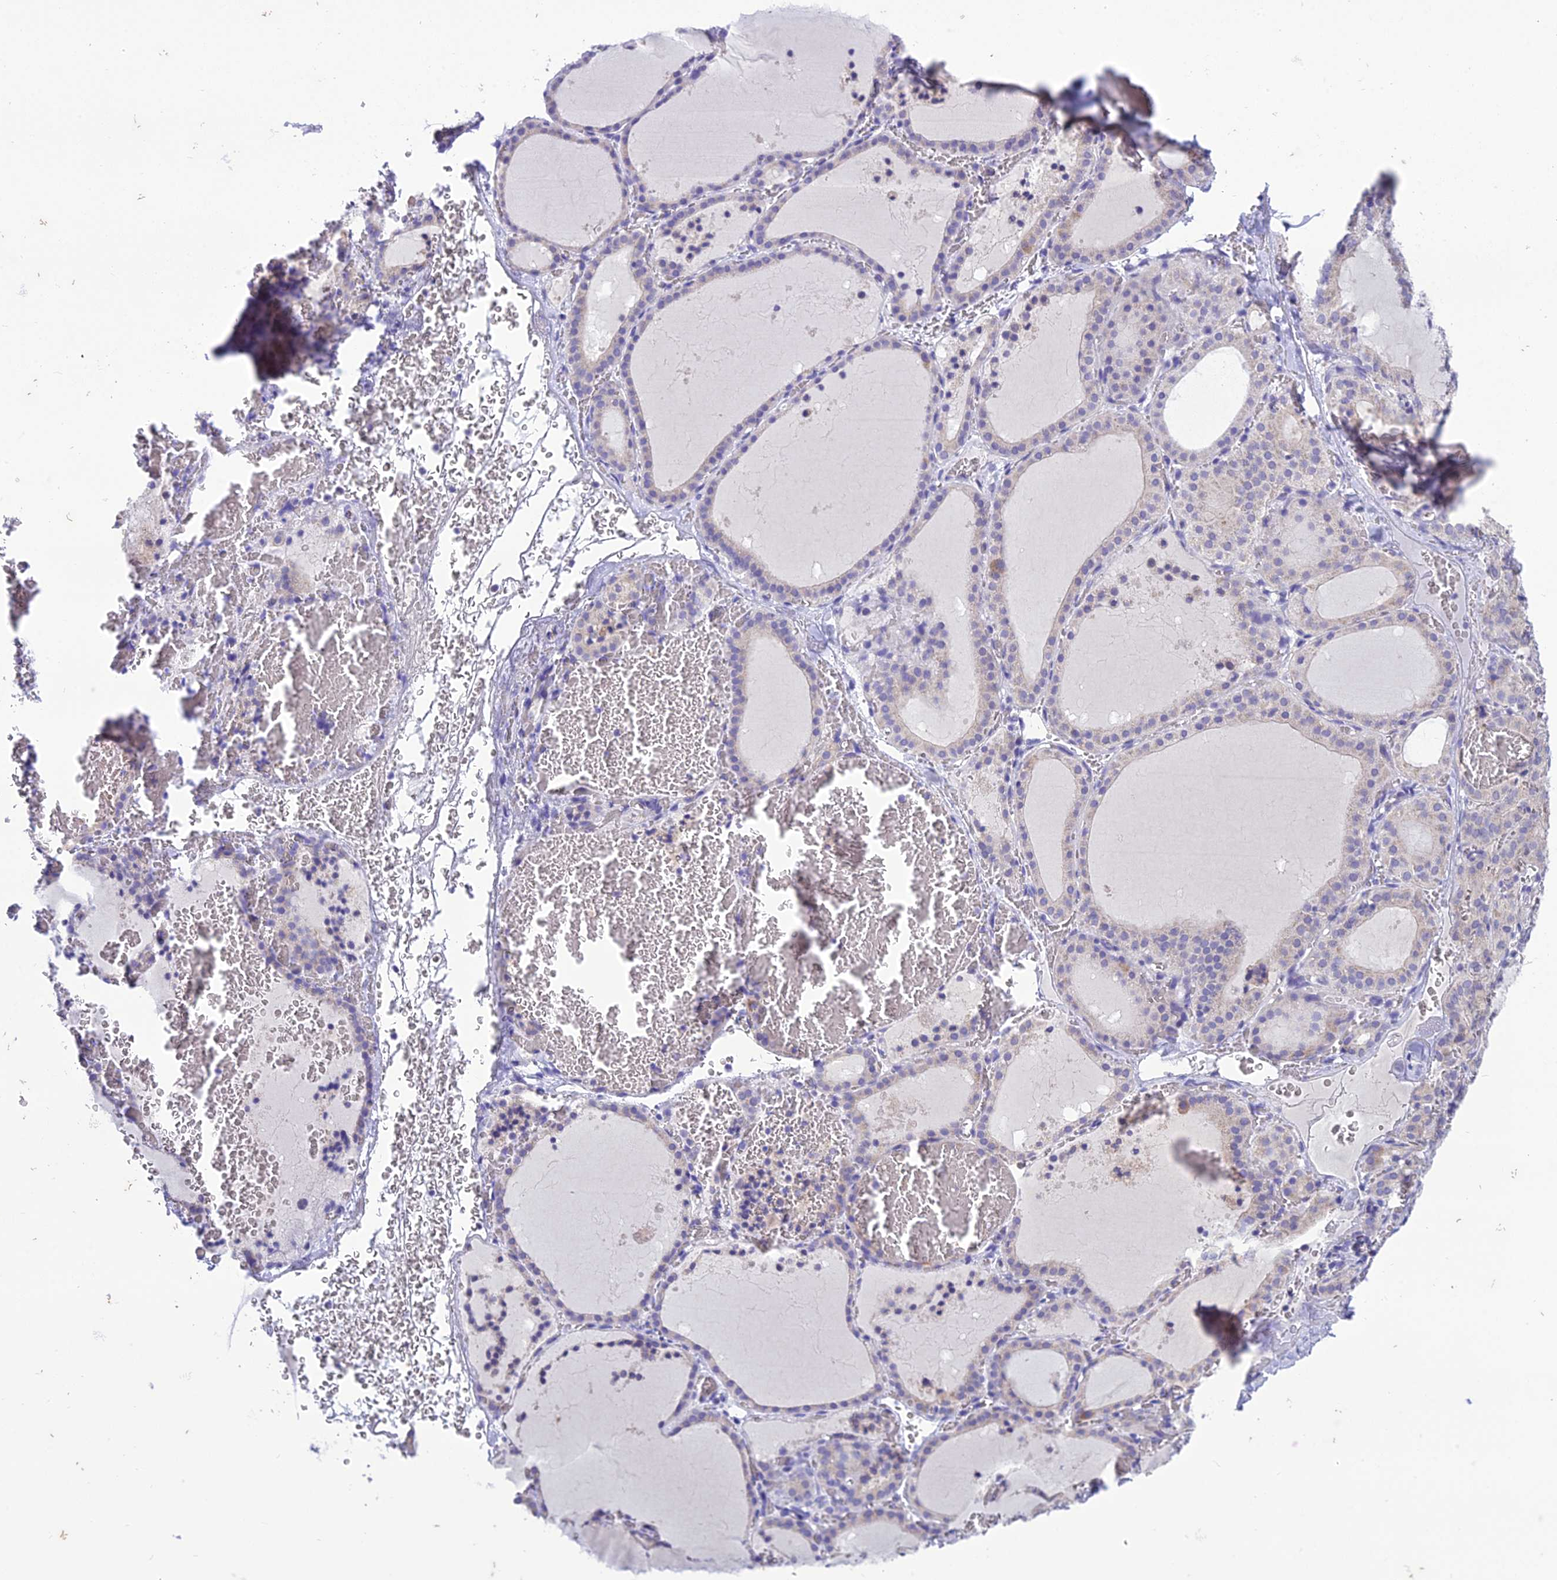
{"staining": {"intensity": "negative", "quantity": "none", "location": "none"}, "tissue": "thyroid gland", "cell_type": "Glandular cells", "image_type": "normal", "snomed": [{"axis": "morphology", "description": "Normal tissue, NOS"}, {"axis": "topography", "description": "Thyroid gland"}], "caption": "Glandular cells show no significant protein staining in benign thyroid gland. Brightfield microscopy of immunohistochemistry stained with DAB (brown) and hematoxylin (blue), captured at high magnification.", "gene": "MIIP", "patient": {"sex": "female", "age": 39}}